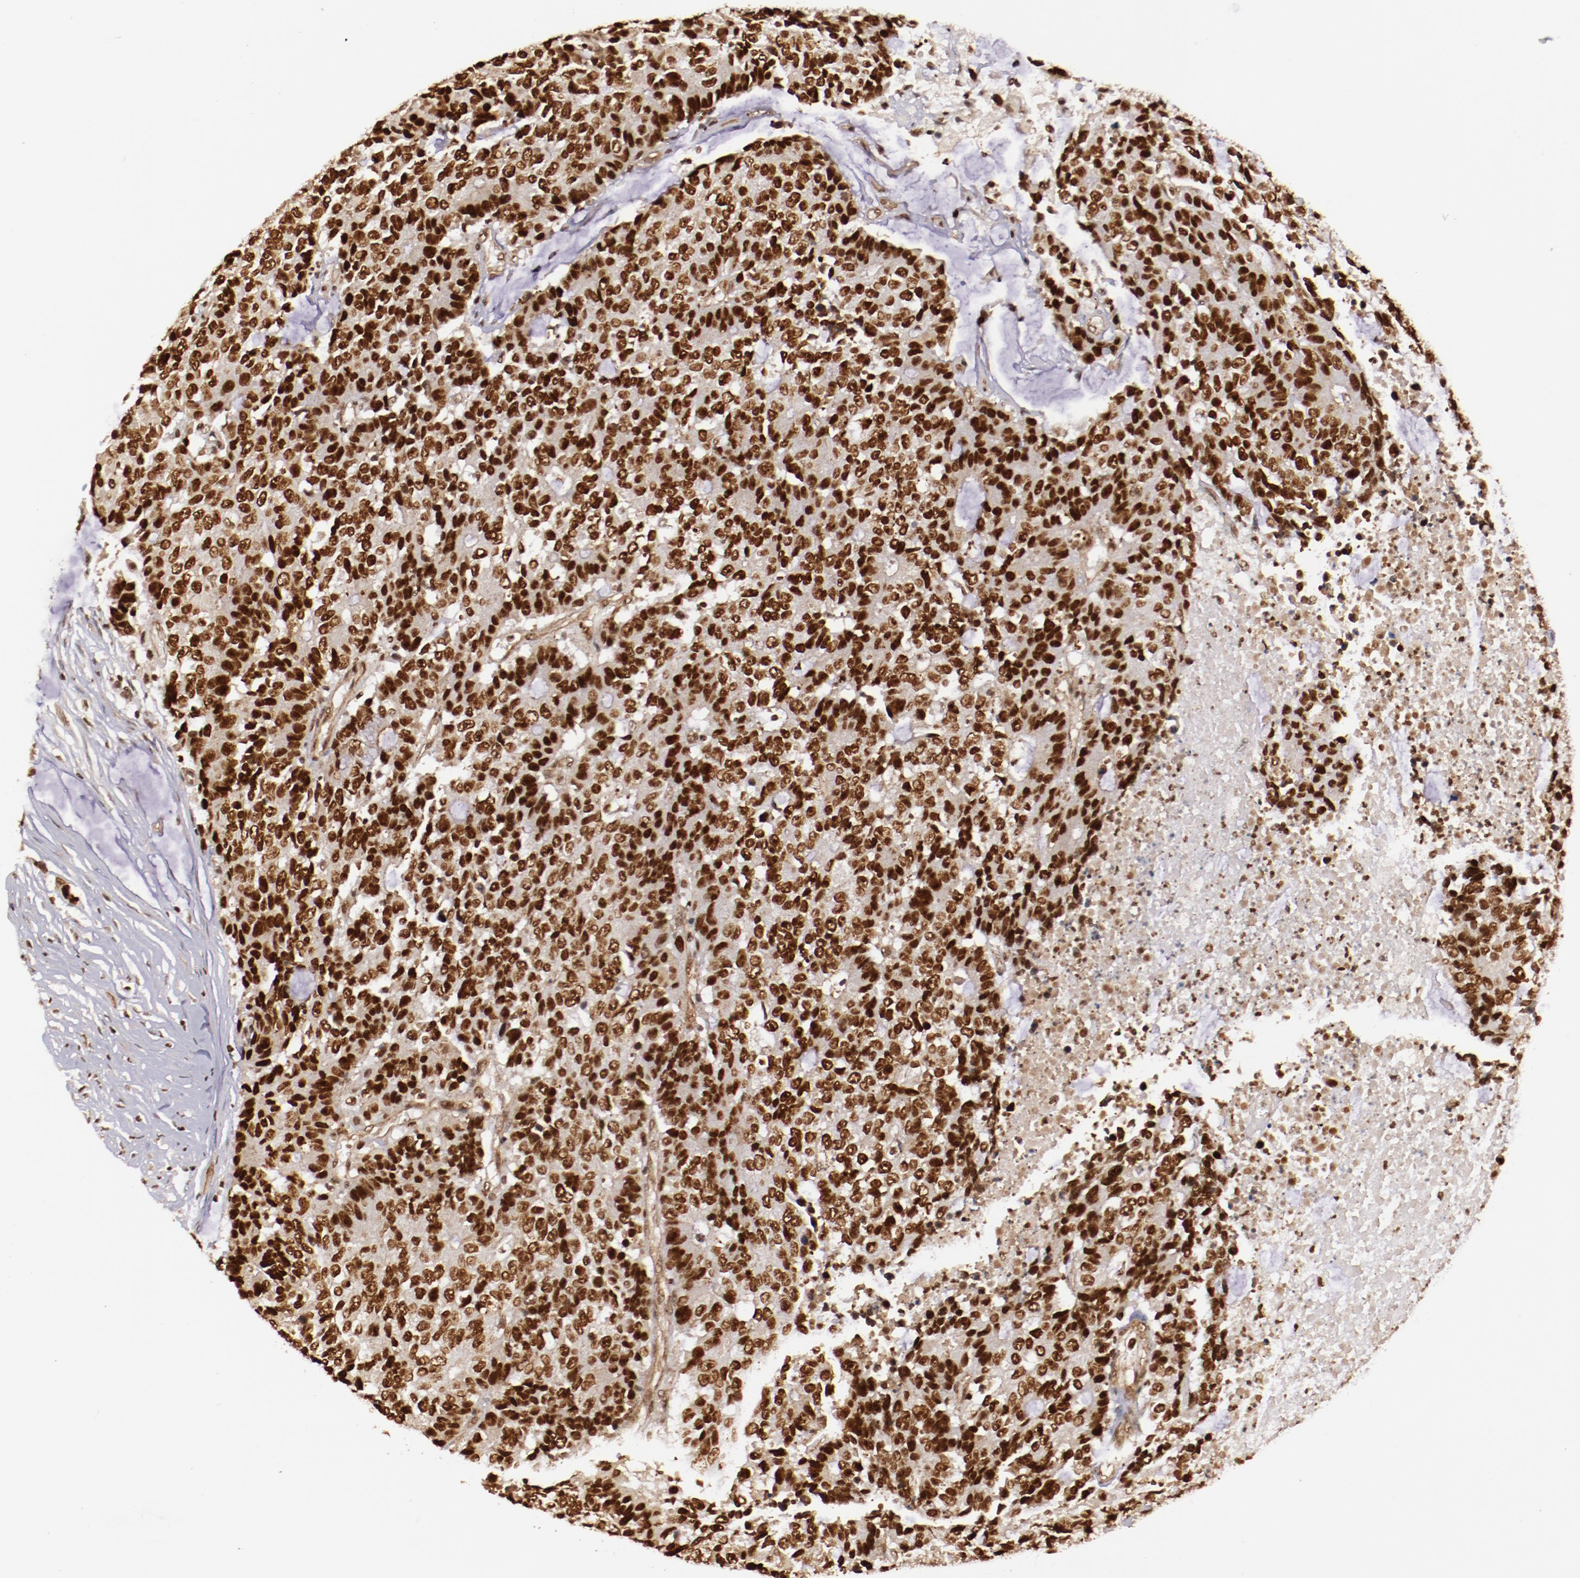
{"staining": {"intensity": "strong", "quantity": ">75%", "location": "nuclear"}, "tissue": "colorectal cancer", "cell_type": "Tumor cells", "image_type": "cancer", "snomed": [{"axis": "morphology", "description": "Adenocarcinoma, NOS"}, {"axis": "topography", "description": "Colon"}], "caption": "Colorectal cancer stained for a protein reveals strong nuclear positivity in tumor cells.", "gene": "STAG2", "patient": {"sex": "female", "age": 86}}